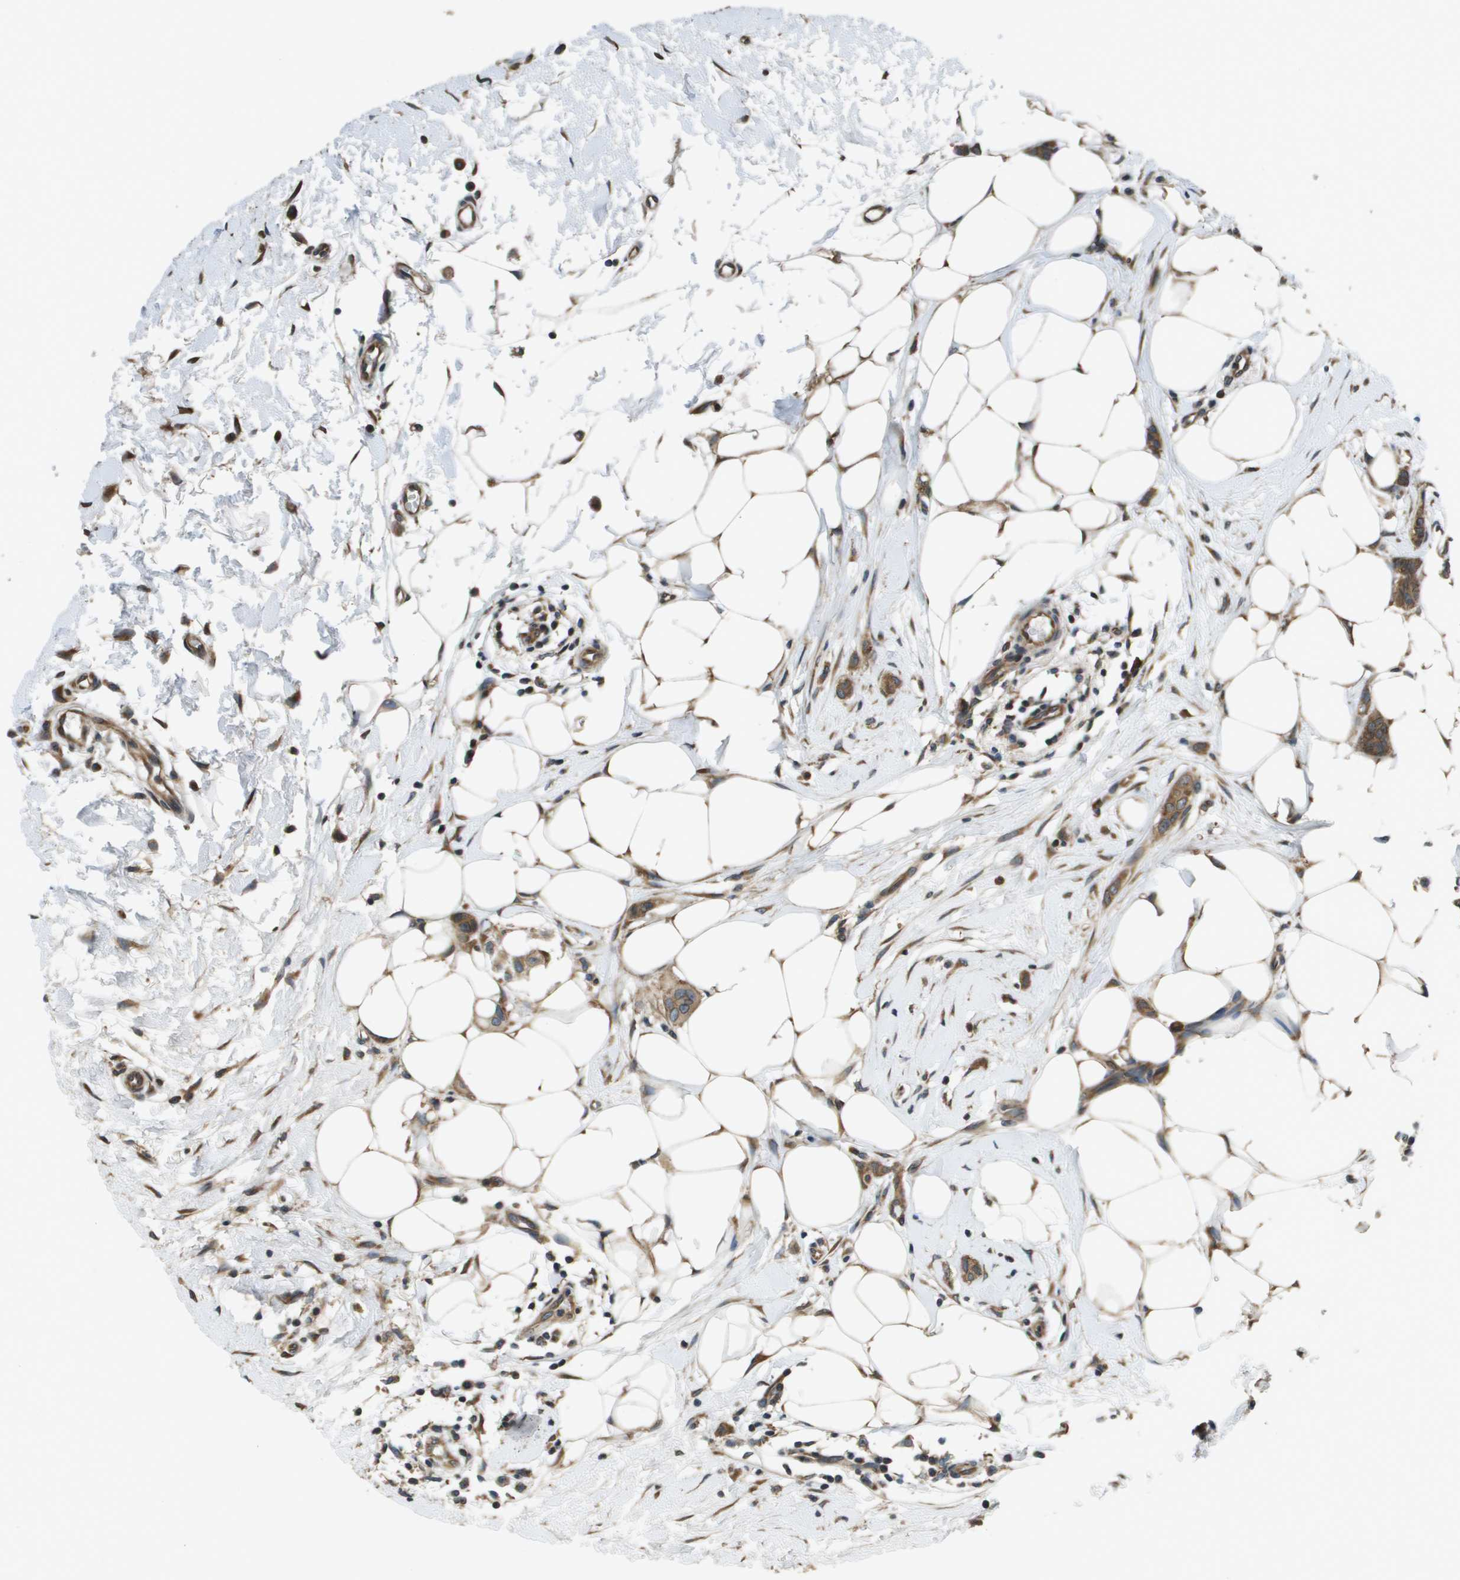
{"staining": {"intensity": "moderate", "quantity": ">75%", "location": "cytoplasmic/membranous"}, "tissue": "breast cancer", "cell_type": "Tumor cells", "image_type": "cancer", "snomed": [{"axis": "morphology", "description": "Lobular carcinoma"}, {"axis": "topography", "description": "Skin"}, {"axis": "topography", "description": "Breast"}], "caption": "A micrograph showing moderate cytoplasmic/membranous positivity in approximately >75% of tumor cells in lobular carcinoma (breast), as visualized by brown immunohistochemical staining.", "gene": "SEC62", "patient": {"sex": "female", "age": 46}}